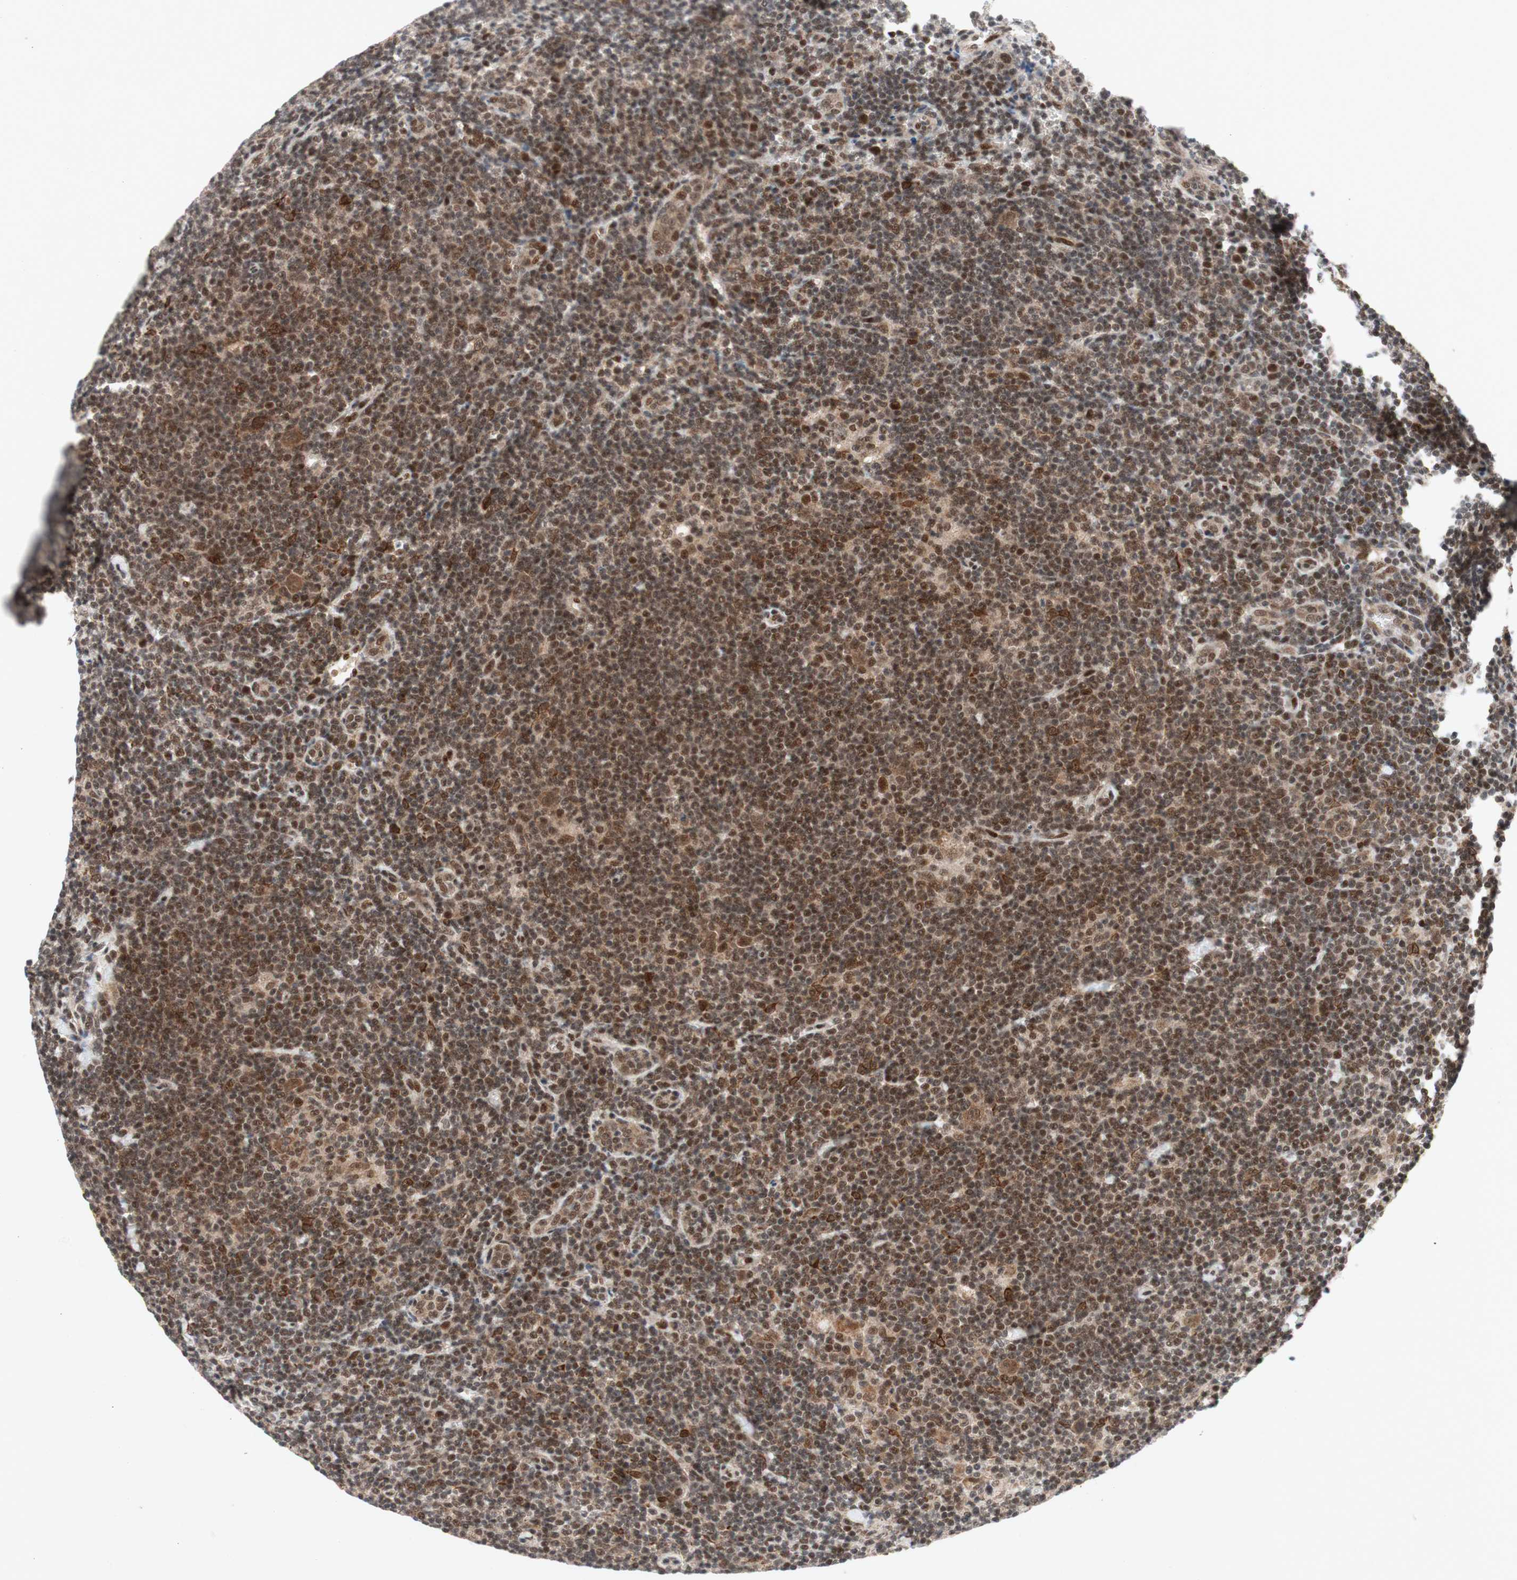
{"staining": {"intensity": "strong", "quantity": ">75%", "location": "nuclear"}, "tissue": "lymphoma", "cell_type": "Tumor cells", "image_type": "cancer", "snomed": [{"axis": "morphology", "description": "Hodgkin's disease, NOS"}, {"axis": "topography", "description": "Lymph node"}], "caption": "Immunohistochemistry histopathology image of Hodgkin's disease stained for a protein (brown), which demonstrates high levels of strong nuclear staining in about >75% of tumor cells.", "gene": "TCF12", "patient": {"sex": "female", "age": 57}}